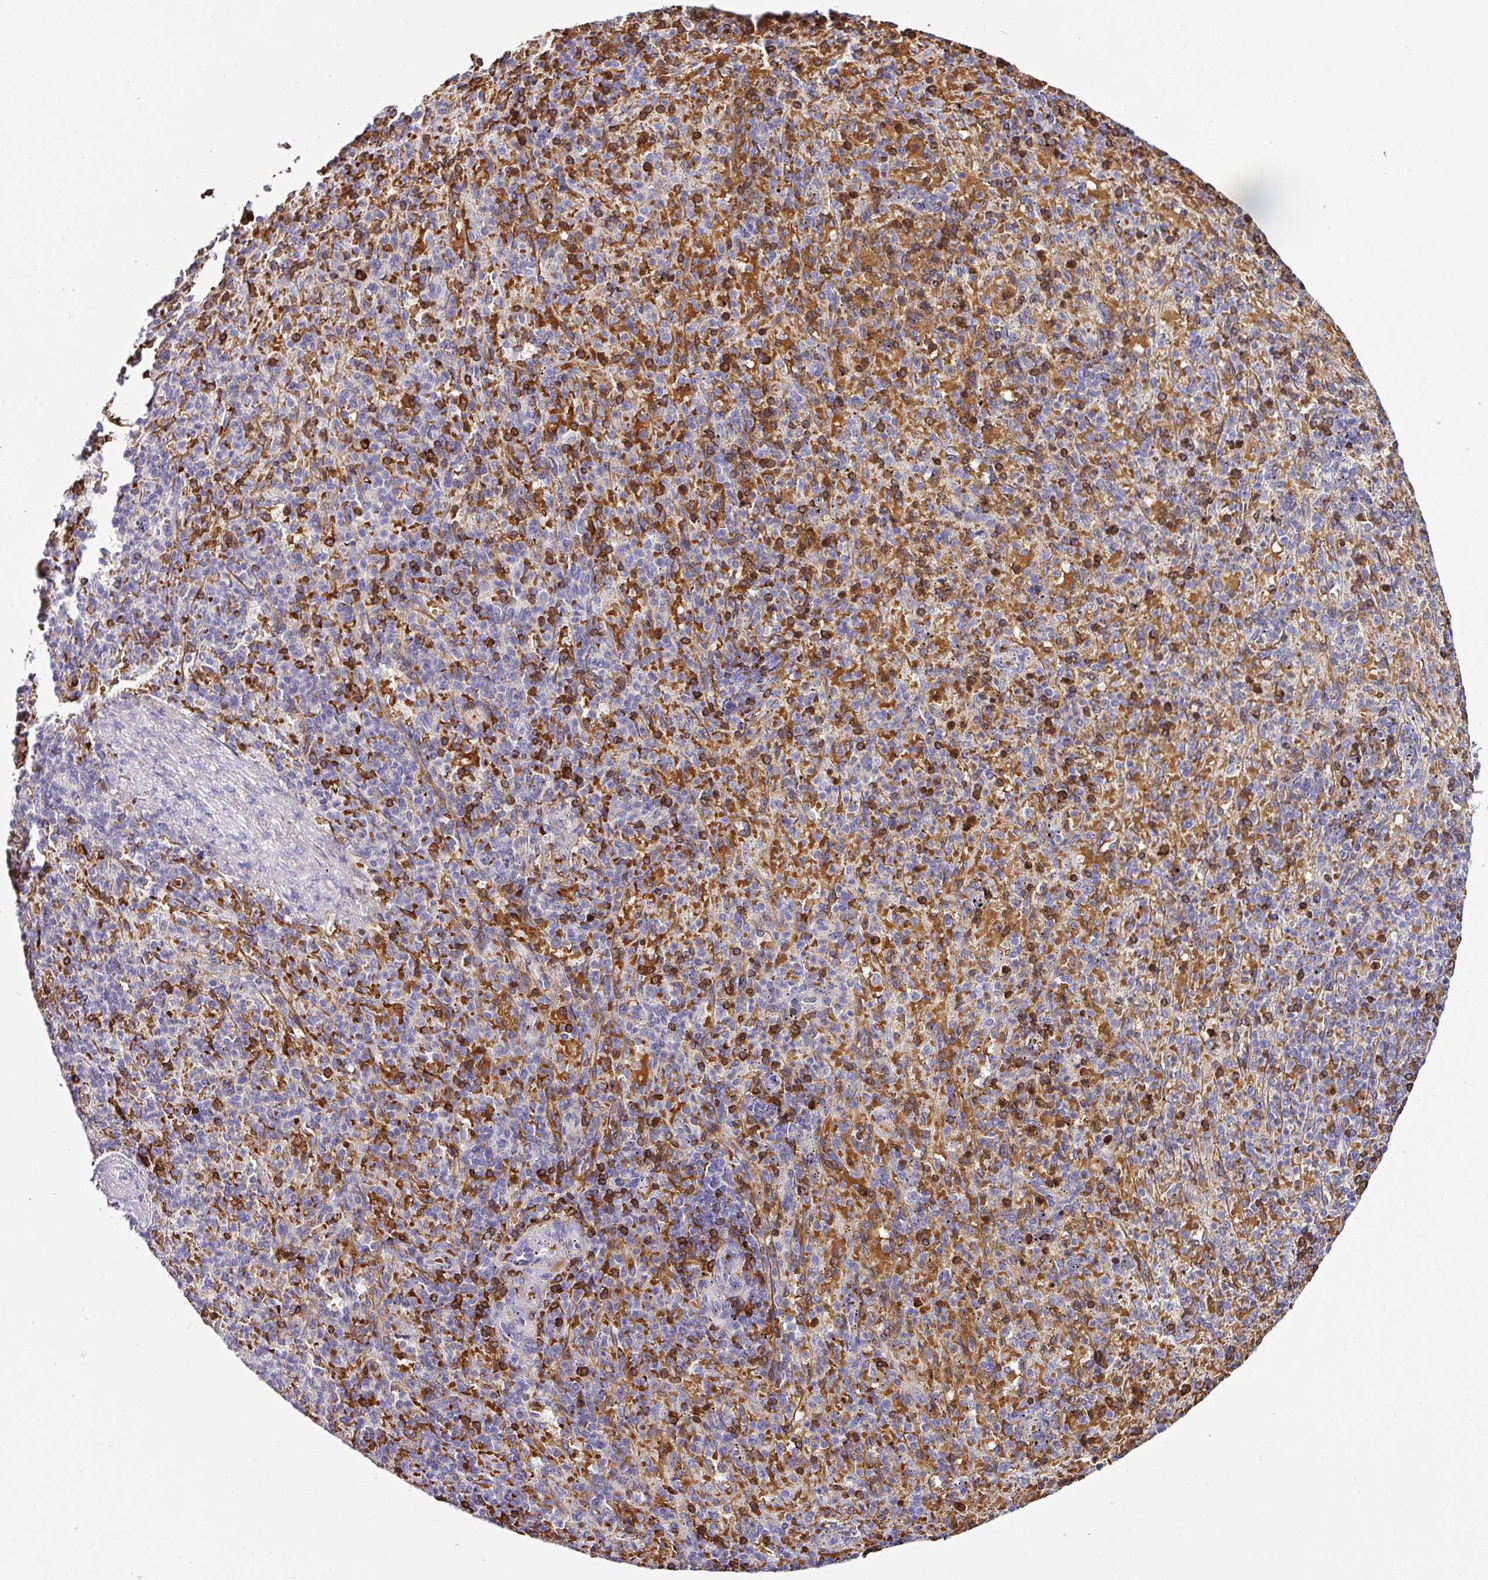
{"staining": {"intensity": "negative", "quantity": "none", "location": "none"}, "tissue": "spleen", "cell_type": "Cells in red pulp", "image_type": "normal", "snomed": [{"axis": "morphology", "description": "Normal tissue, NOS"}, {"axis": "topography", "description": "Spleen"}], "caption": "Cells in red pulp show no significant protein expression in benign spleen. (DAB IHC, high magnification).", "gene": "NAPSA", "patient": {"sex": "female", "age": 74}}